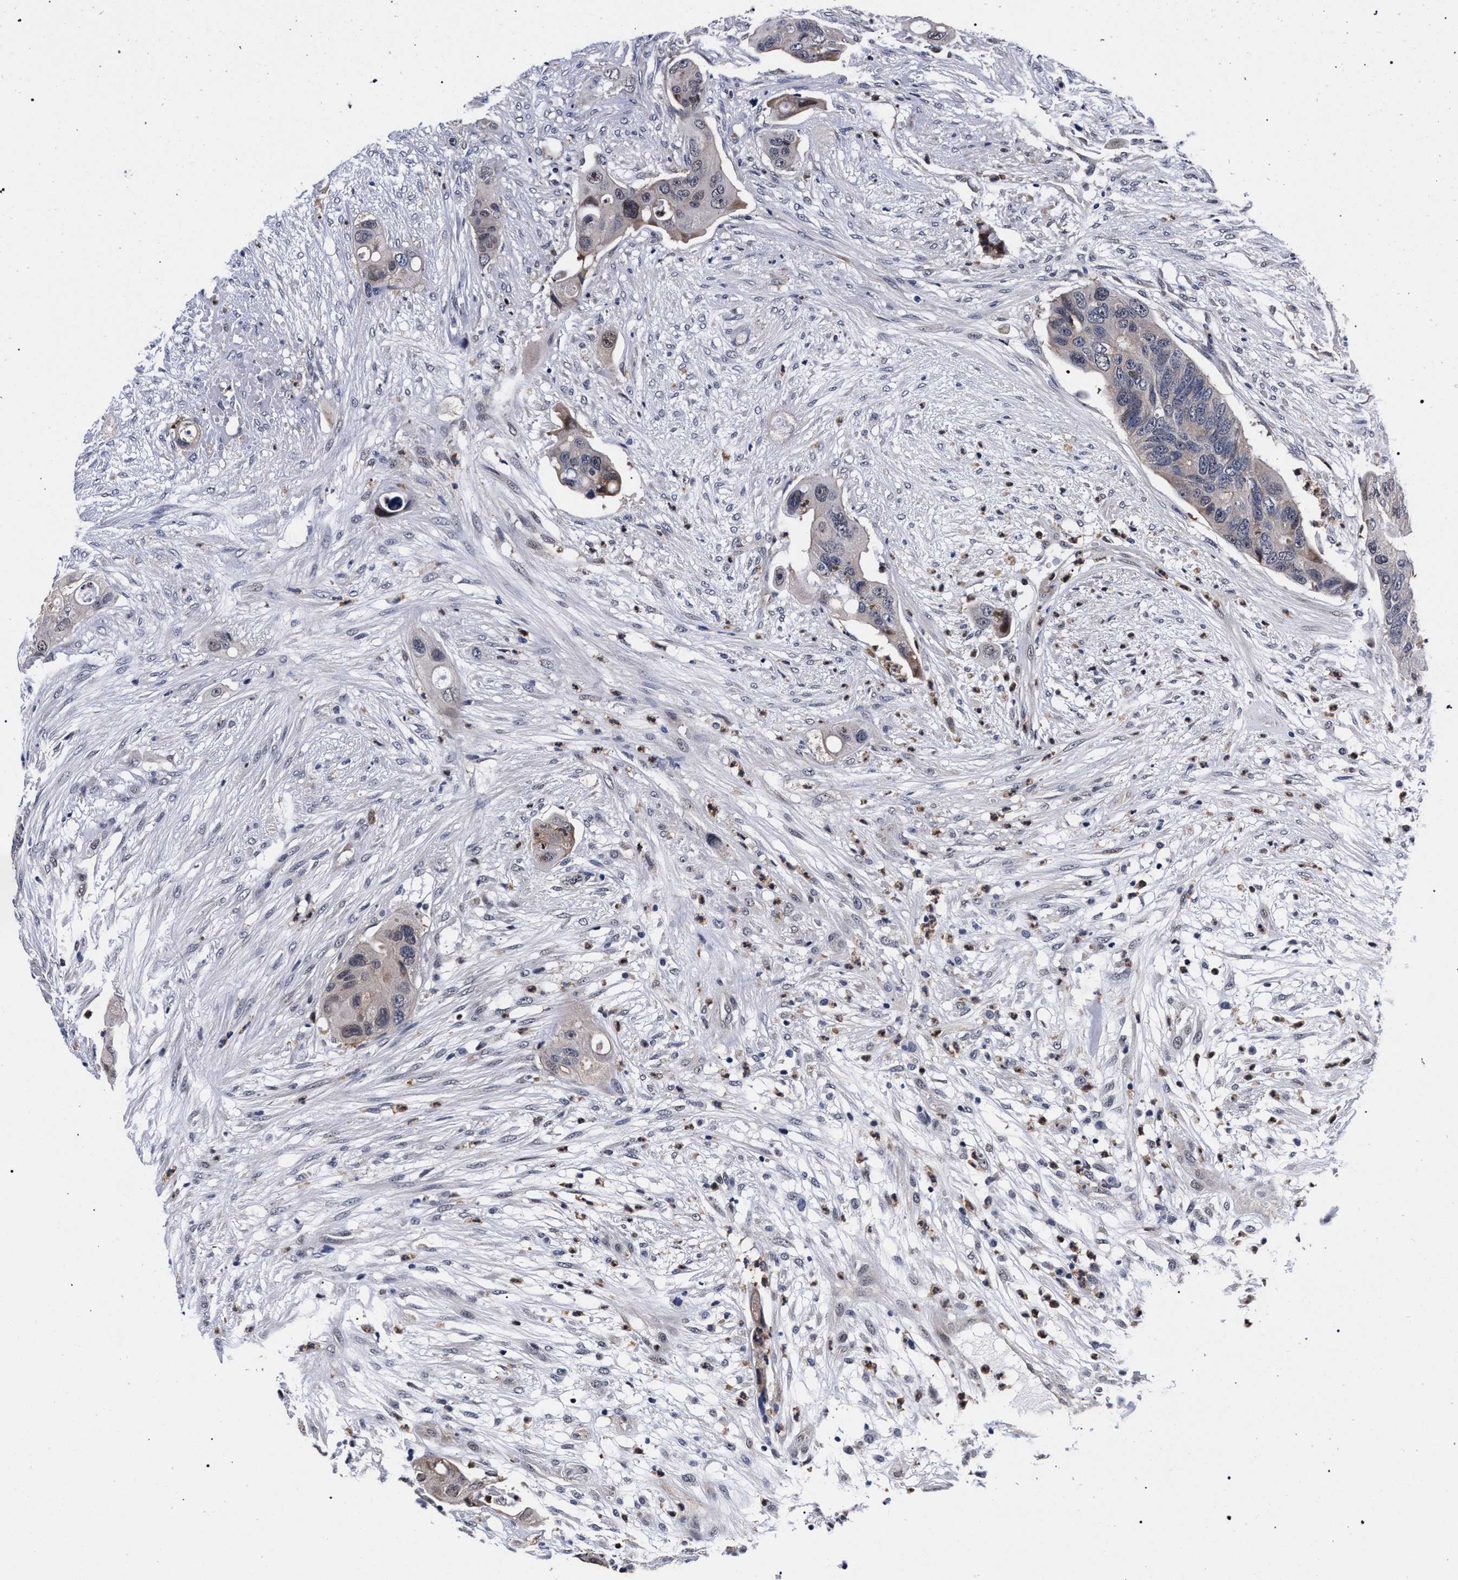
{"staining": {"intensity": "weak", "quantity": "<25%", "location": "cytoplasmic/membranous,nuclear"}, "tissue": "colorectal cancer", "cell_type": "Tumor cells", "image_type": "cancer", "snomed": [{"axis": "morphology", "description": "Adenocarcinoma, NOS"}, {"axis": "topography", "description": "Colon"}], "caption": "Protein analysis of adenocarcinoma (colorectal) displays no significant expression in tumor cells.", "gene": "ZNF462", "patient": {"sex": "female", "age": 57}}